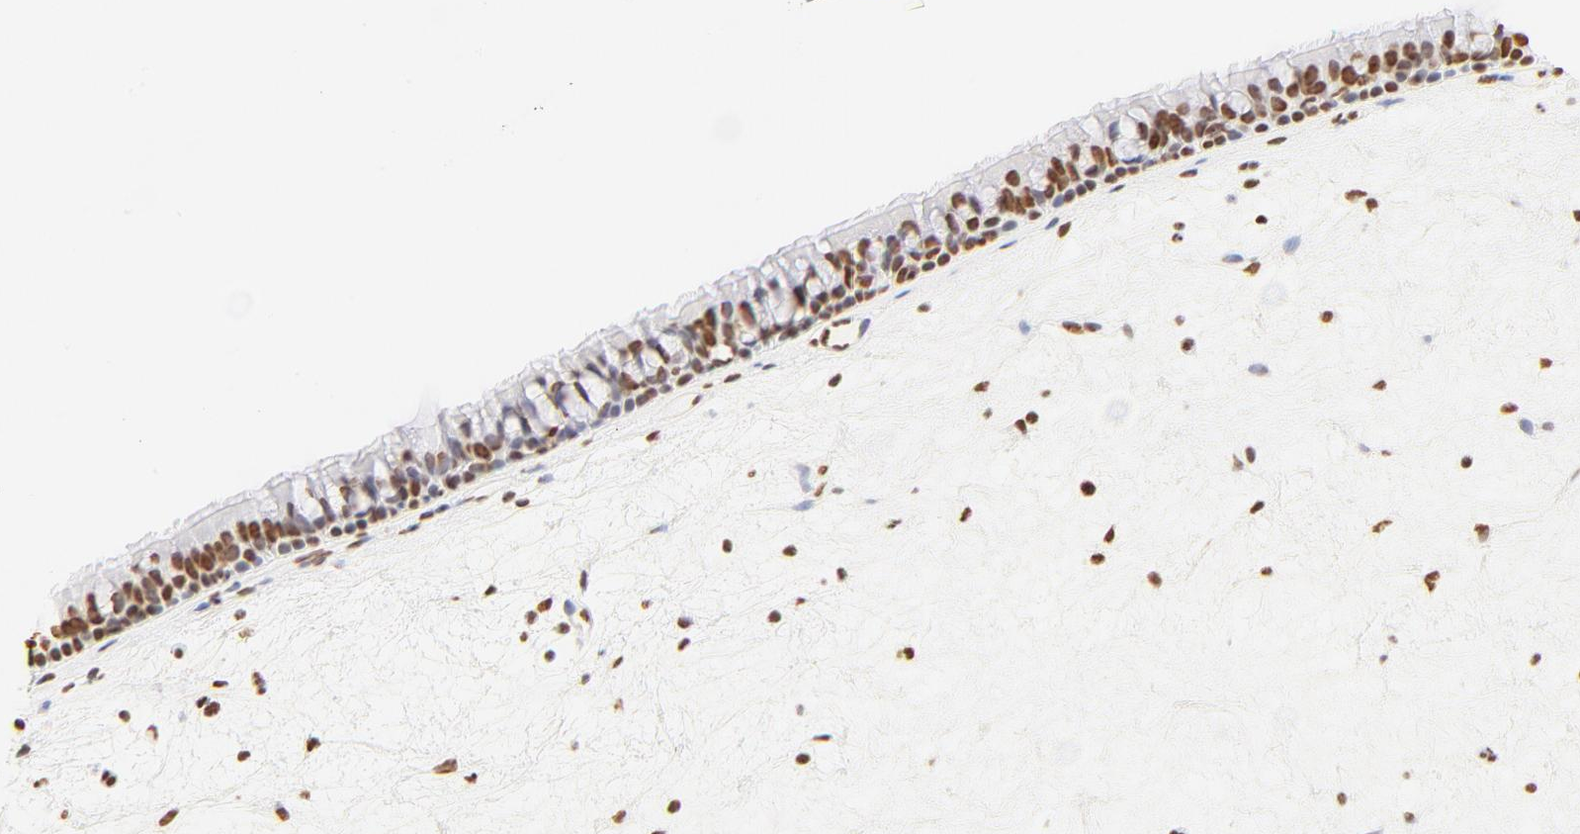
{"staining": {"intensity": "strong", "quantity": ">75%", "location": "nuclear"}, "tissue": "nasopharynx", "cell_type": "Respiratory epithelial cells", "image_type": "normal", "snomed": [{"axis": "morphology", "description": "Normal tissue, NOS"}, {"axis": "topography", "description": "Nasopharynx"}], "caption": "Strong nuclear expression for a protein is identified in about >75% of respiratory epithelial cells of normal nasopharynx using immunohistochemistry (IHC).", "gene": "ZNF540", "patient": {"sex": "female", "age": 78}}